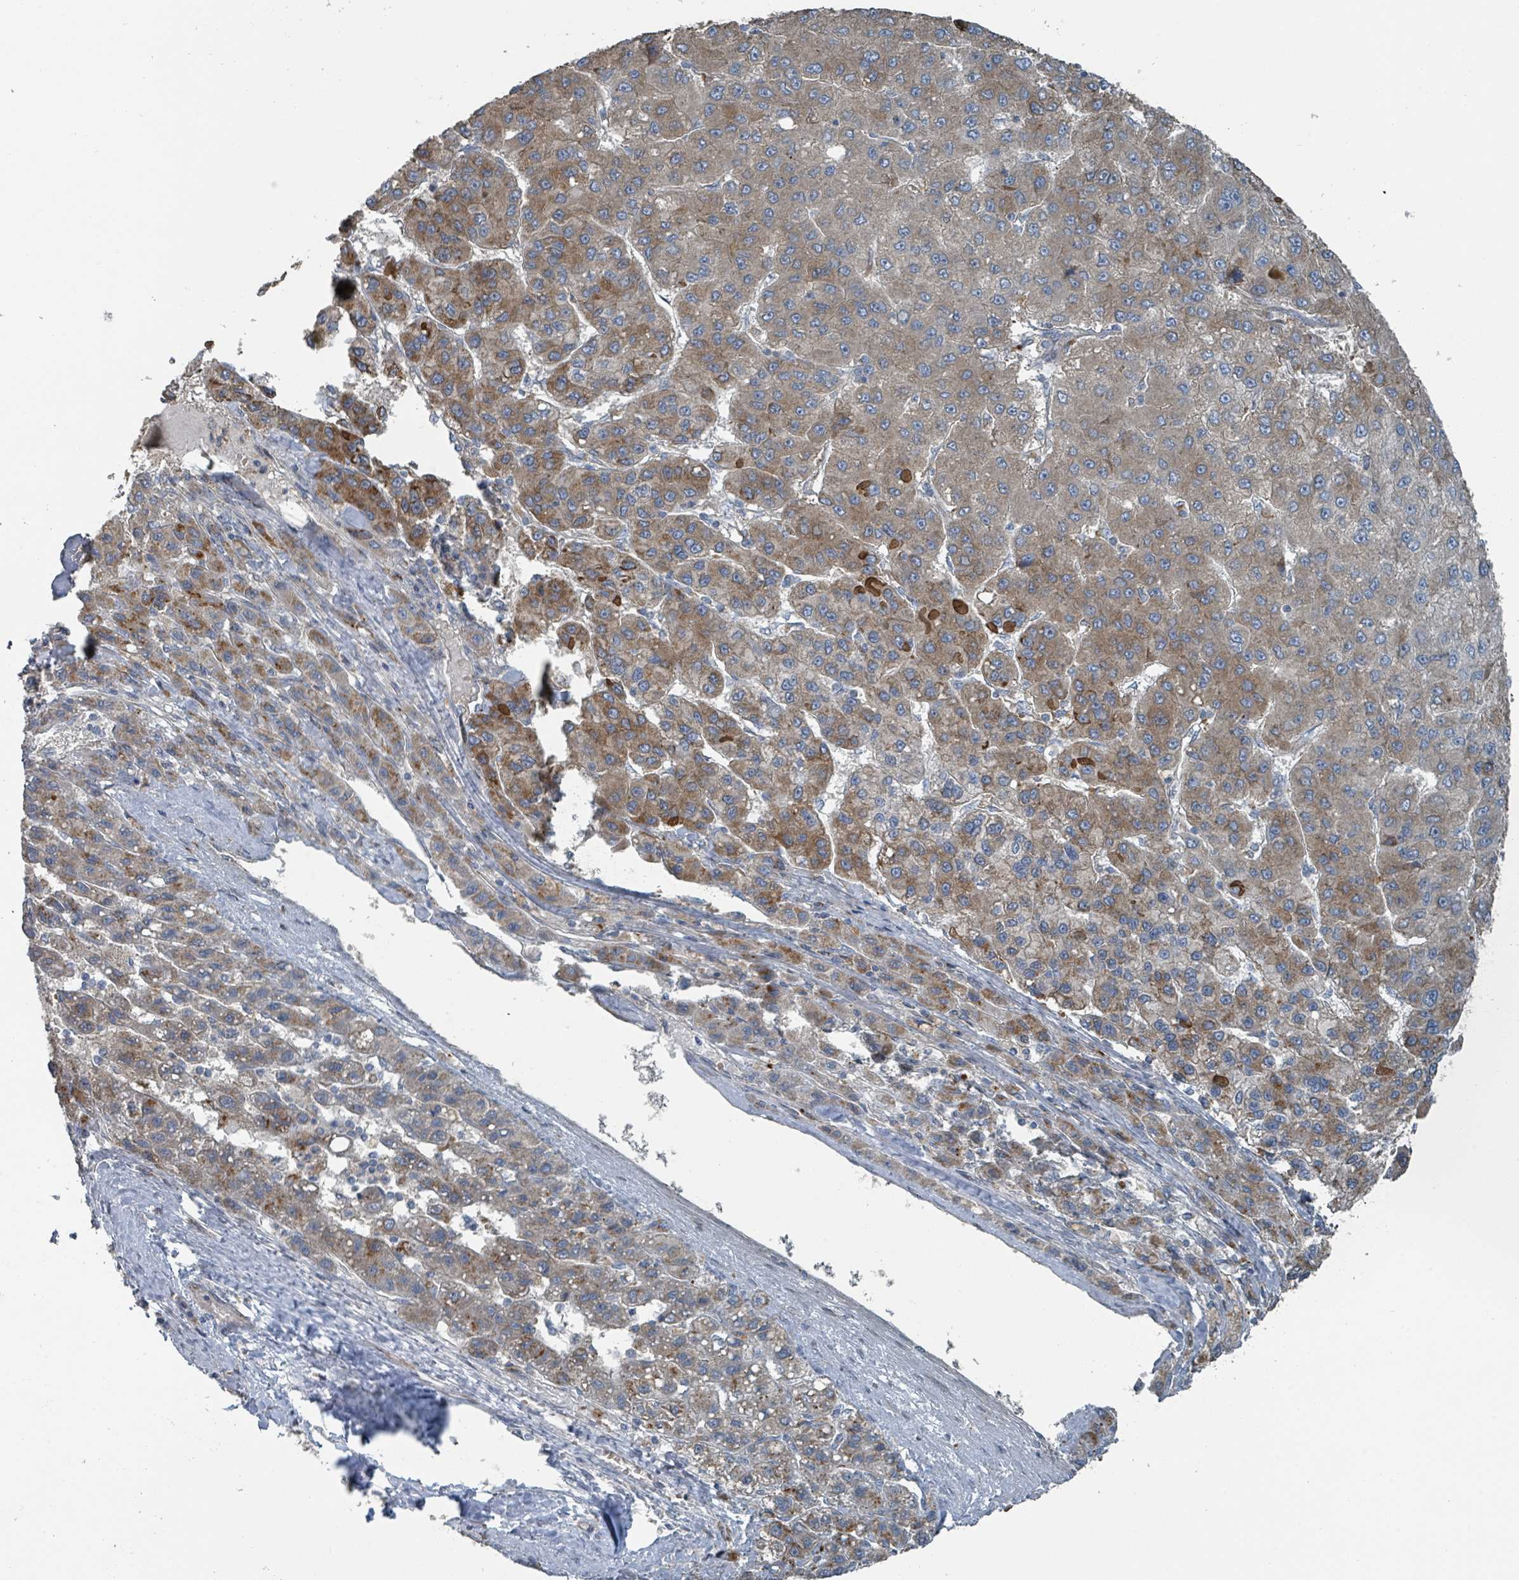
{"staining": {"intensity": "moderate", "quantity": "25%-75%", "location": "cytoplasmic/membranous"}, "tissue": "liver cancer", "cell_type": "Tumor cells", "image_type": "cancer", "snomed": [{"axis": "morphology", "description": "Carcinoma, Hepatocellular, NOS"}, {"axis": "topography", "description": "Liver"}], "caption": "Liver cancer (hepatocellular carcinoma) tissue demonstrates moderate cytoplasmic/membranous staining in about 25%-75% of tumor cells, visualized by immunohistochemistry. (Brightfield microscopy of DAB IHC at high magnification).", "gene": "DIPK2A", "patient": {"sex": "female", "age": 82}}